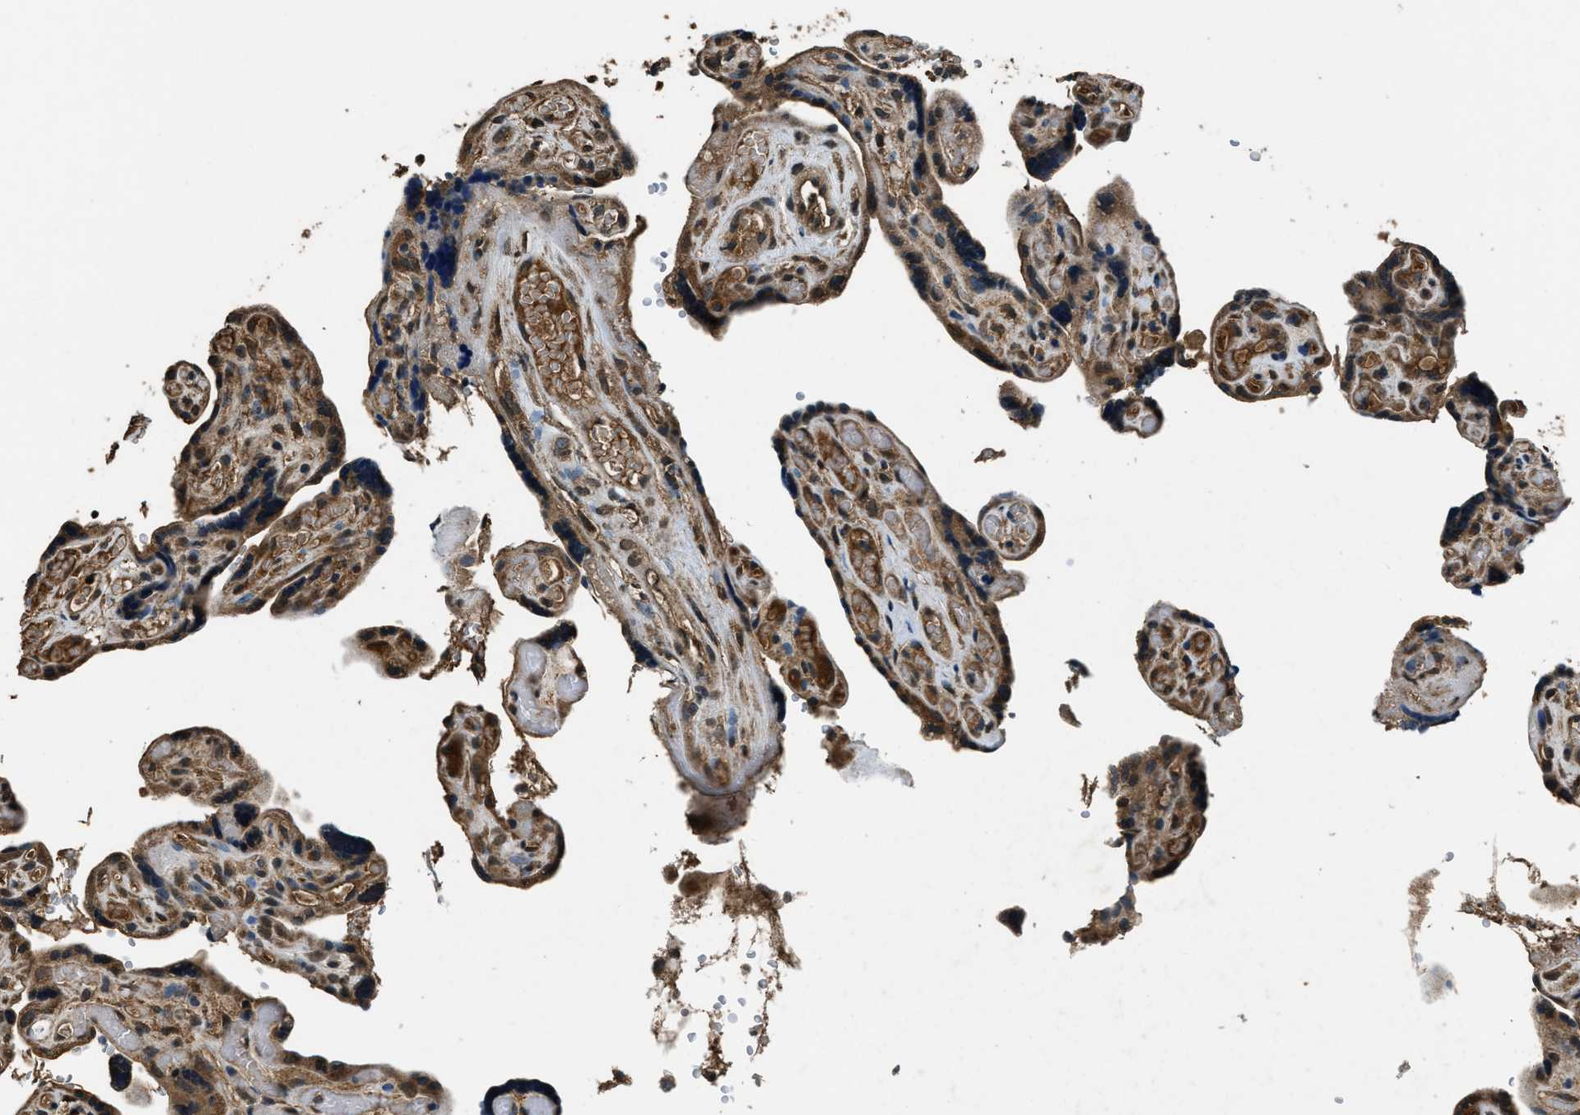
{"staining": {"intensity": "moderate", "quantity": ">75%", "location": "cytoplasmic/membranous"}, "tissue": "placenta", "cell_type": "Decidual cells", "image_type": "normal", "snomed": [{"axis": "morphology", "description": "Normal tissue, NOS"}, {"axis": "topography", "description": "Placenta"}], "caption": "Protein staining reveals moderate cytoplasmic/membranous expression in approximately >75% of decidual cells in normal placenta.", "gene": "SALL3", "patient": {"sex": "female", "age": 30}}